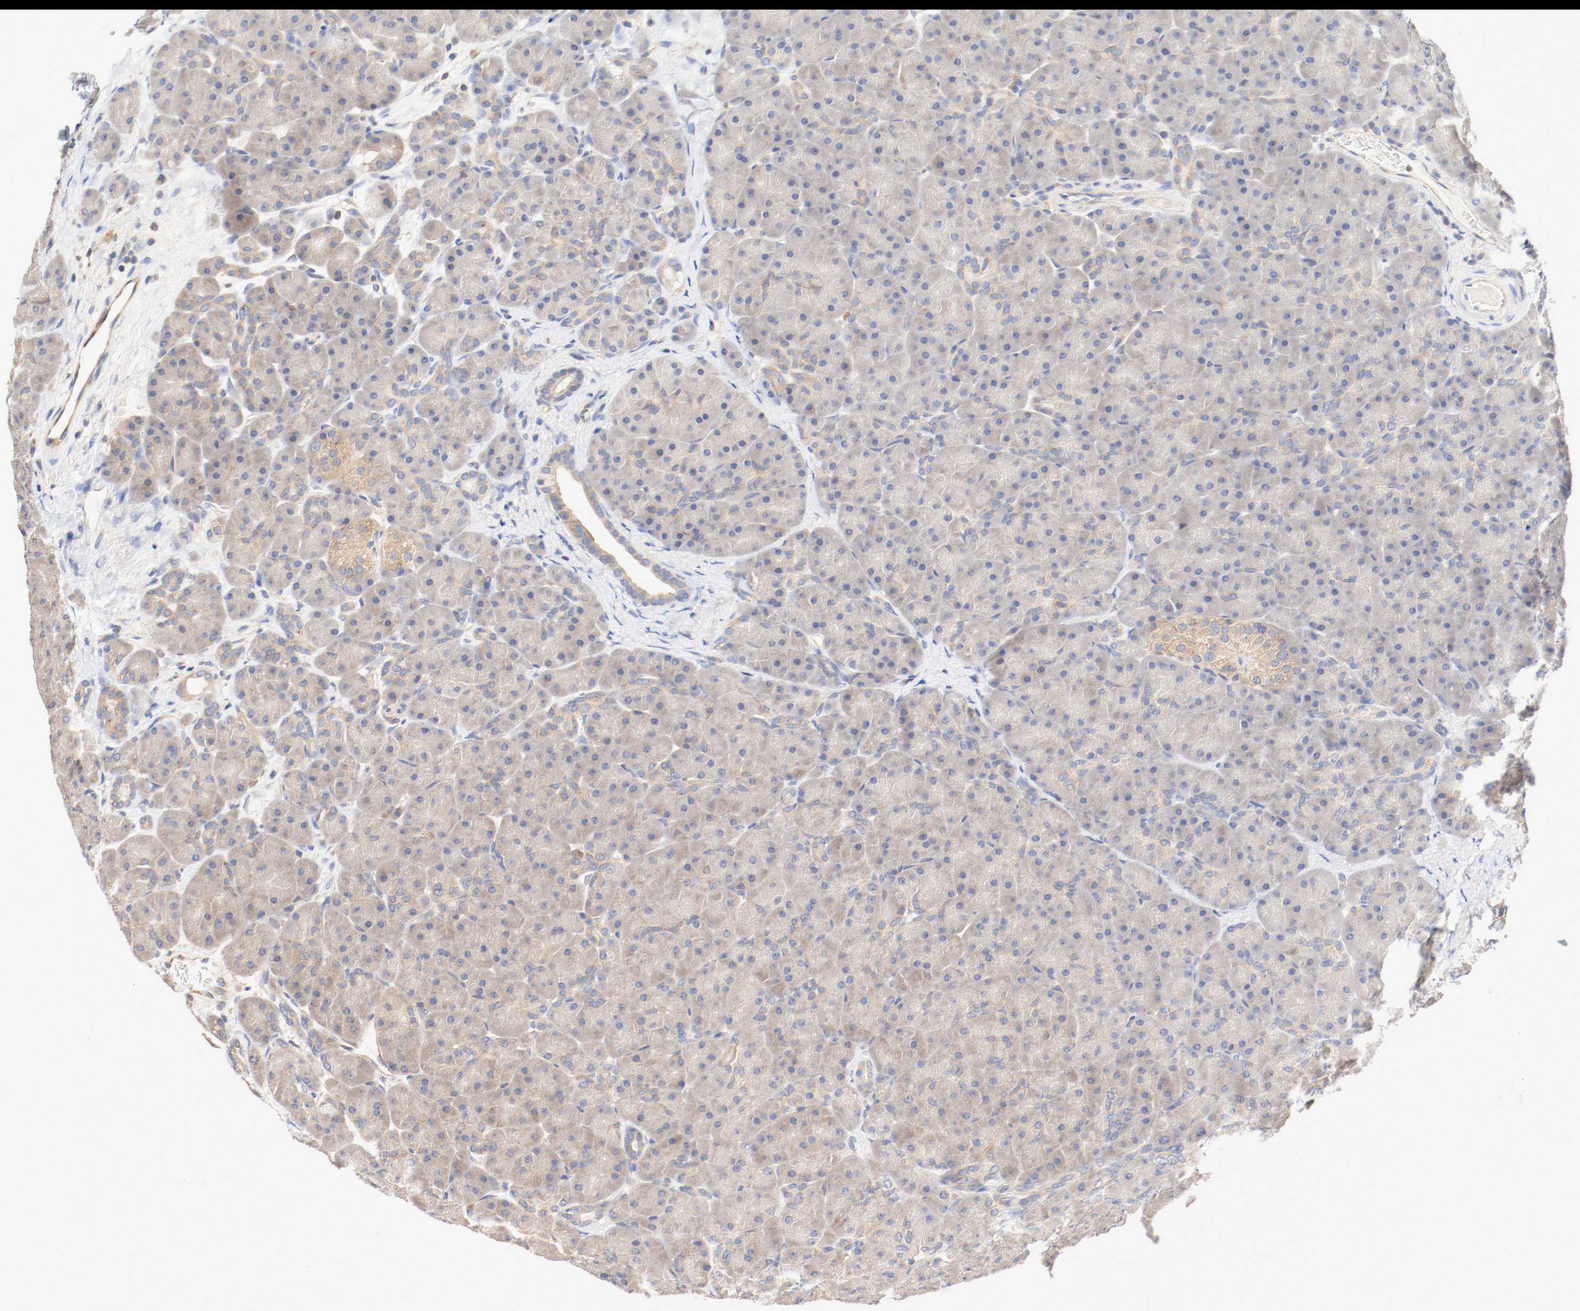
{"staining": {"intensity": "weak", "quantity": ">75%", "location": "cytoplasmic/membranous"}, "tissue": "pancreas", "cell_type": "Exocrine glandular cells", "image_type": "normal", "snomed": [{"axis": "morphology", "description": "Normal tissue, NOS"}, {"axis": "topography", "description": "Pancreas"}], "caption": "Protein expression analysis of benign pancreas displays weak cytoplasmic/membranous staining in about >75% of exocrine glandular cells.", "gene": "GIT1", "patient": {"sex": "male", "age": 66}}